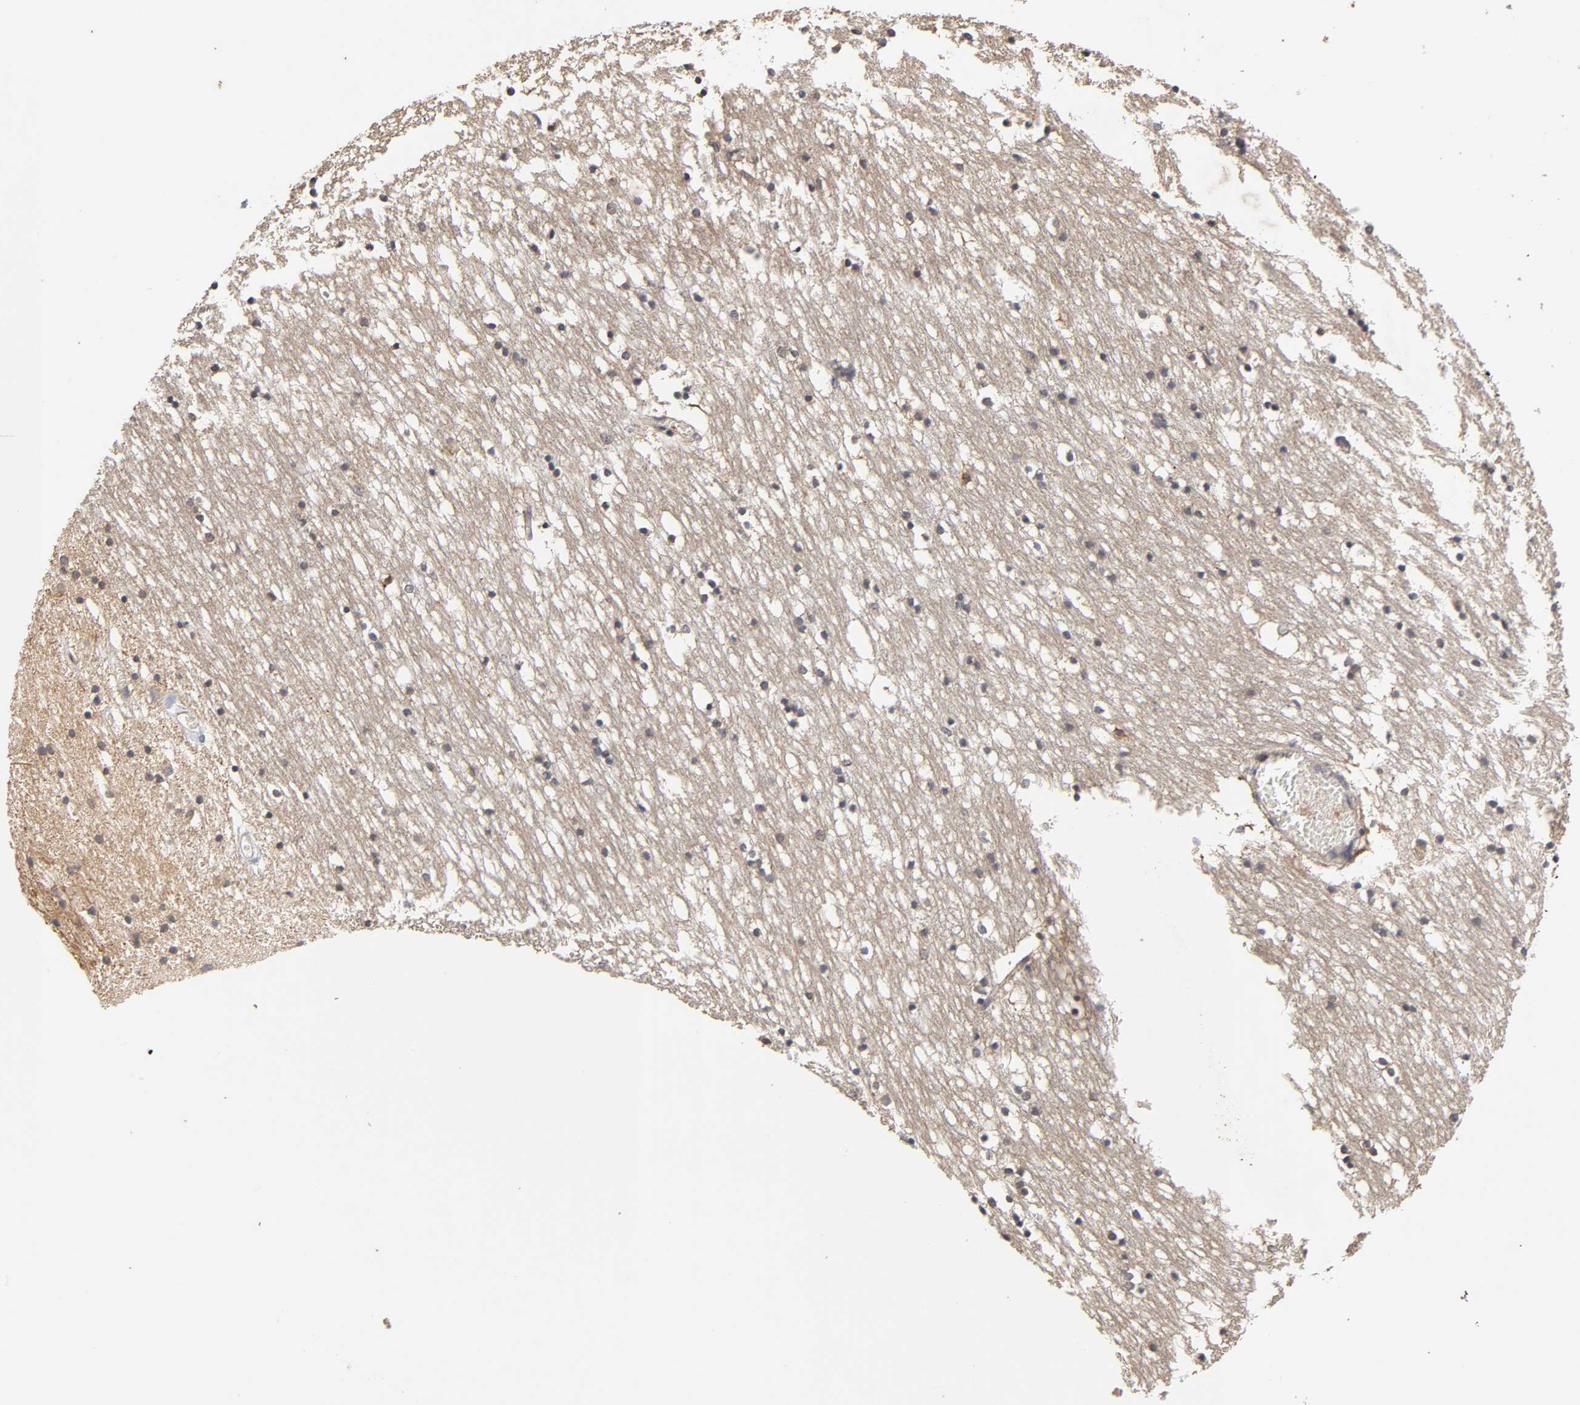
{"staining": {"intensity": "weak", "quantity": ">75%", "location": "cytoplasmic/membranous"}, "tissue": "caudate", "cell_type": "Glial cells", "image_type": "normal", "snomed": [{"axis": "morphology", "description": "Normal tissue, NOS"}, {"axis": "topography", "description": "Lateral ventricle wall"}], "caption": "A histopathology image of human caudate stained for a protein reveals weak cytoplasmic/membranous brown staining in glial cells. The protein of interest is shown in brown color, while the nuclei are stained blue.", "gene": "CXADR", "patient": {"sex": "male", "age": 45}}